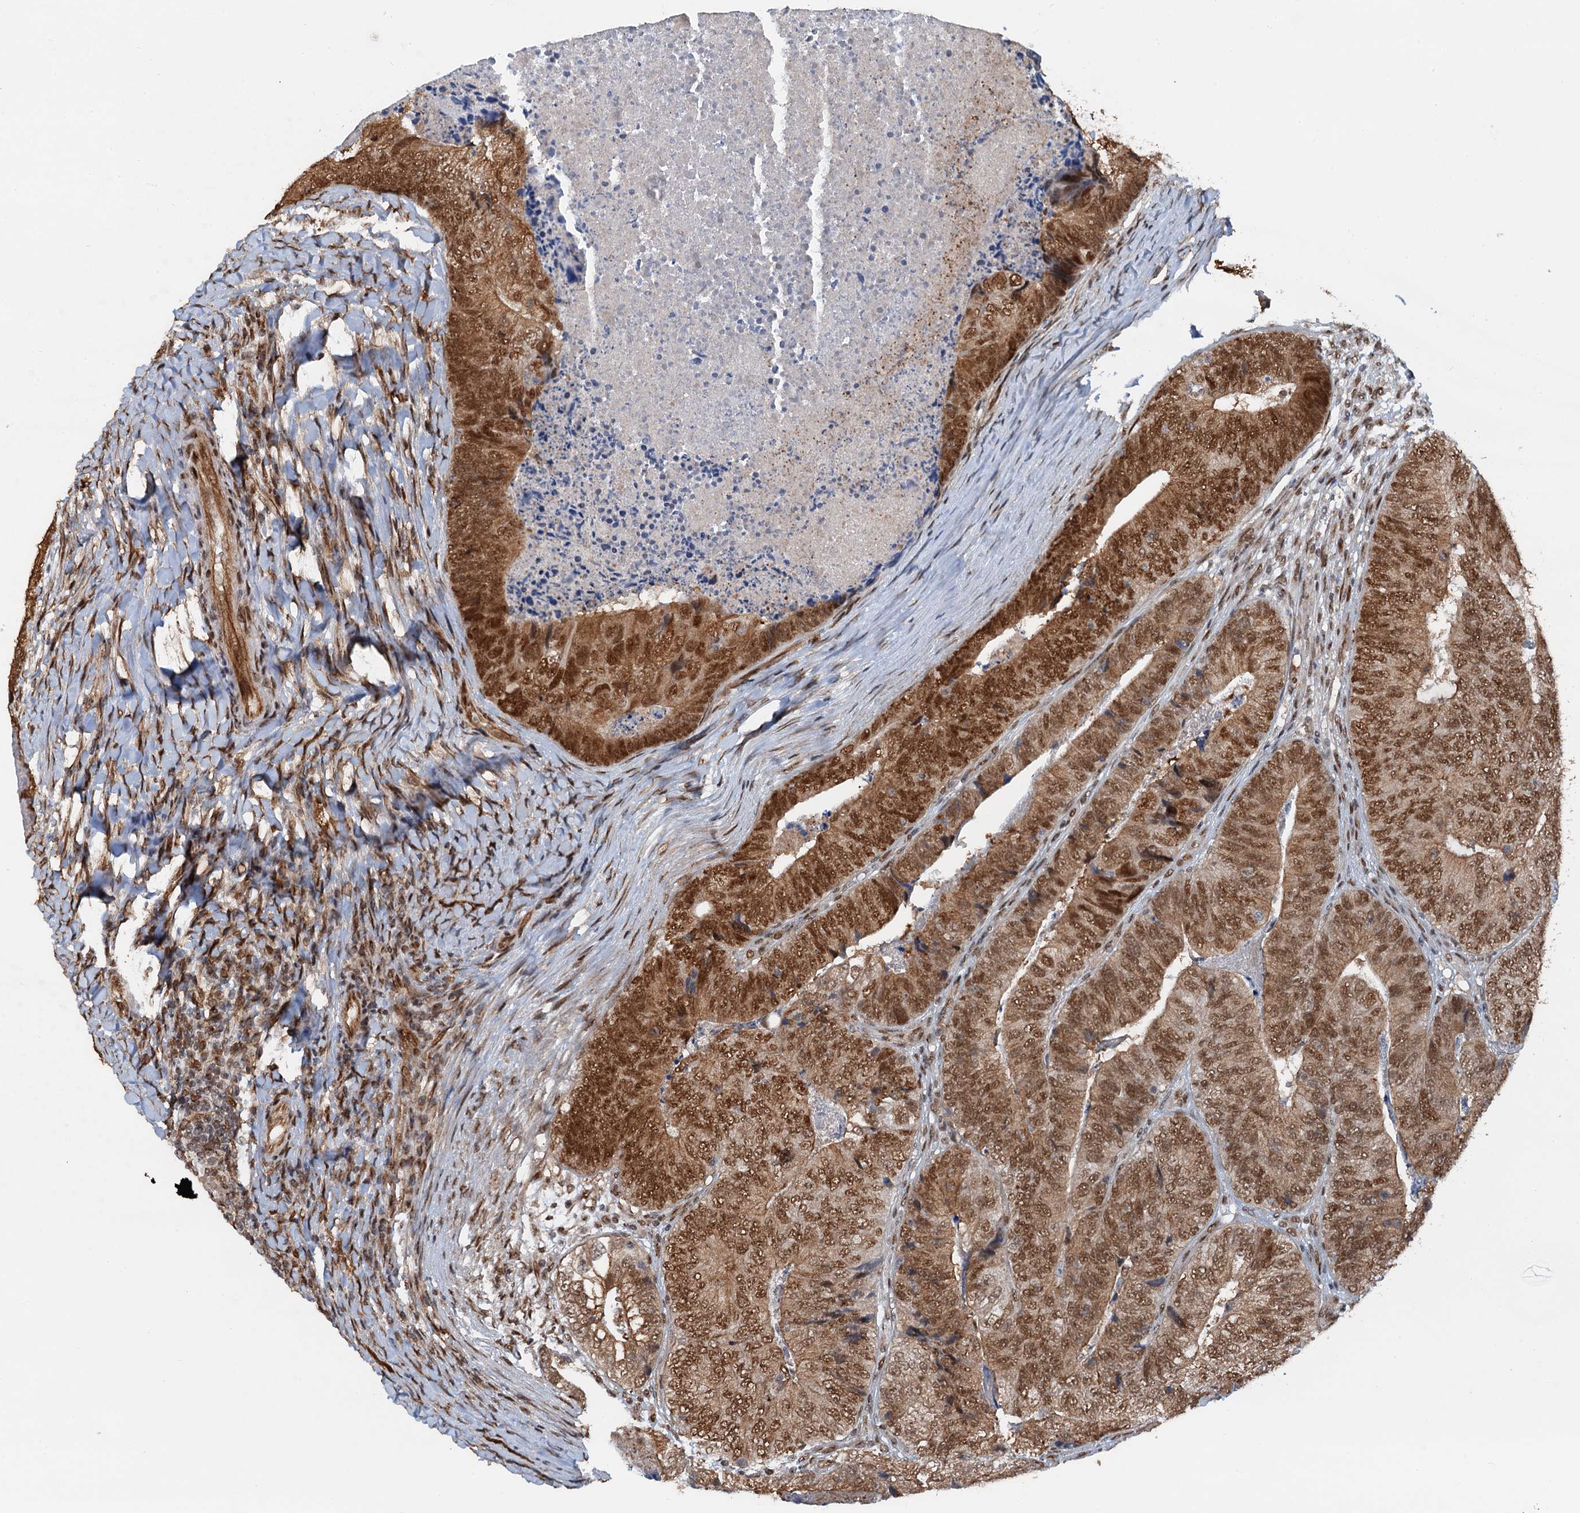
{"staining": {"intensity": "strong", "quantity": ">75%", "location": "nuclear"}, "tissue": "colorectal cancer", "cell_type": "Tumor cells", "image_type": "cancer", "snomed": [{"axis": "morphology", "description": "Adenocarcinoma, NOS"}, {"axis": "topography", "description": "Colon"}], "caption": "Immunohistochemical staining of human colorectal cancer demonstrates high levels of strong nuclear staining in approximately >75% of tumor cells.", "gene": "CFDP1", "patient": {"sex": "female", "age": 67}}